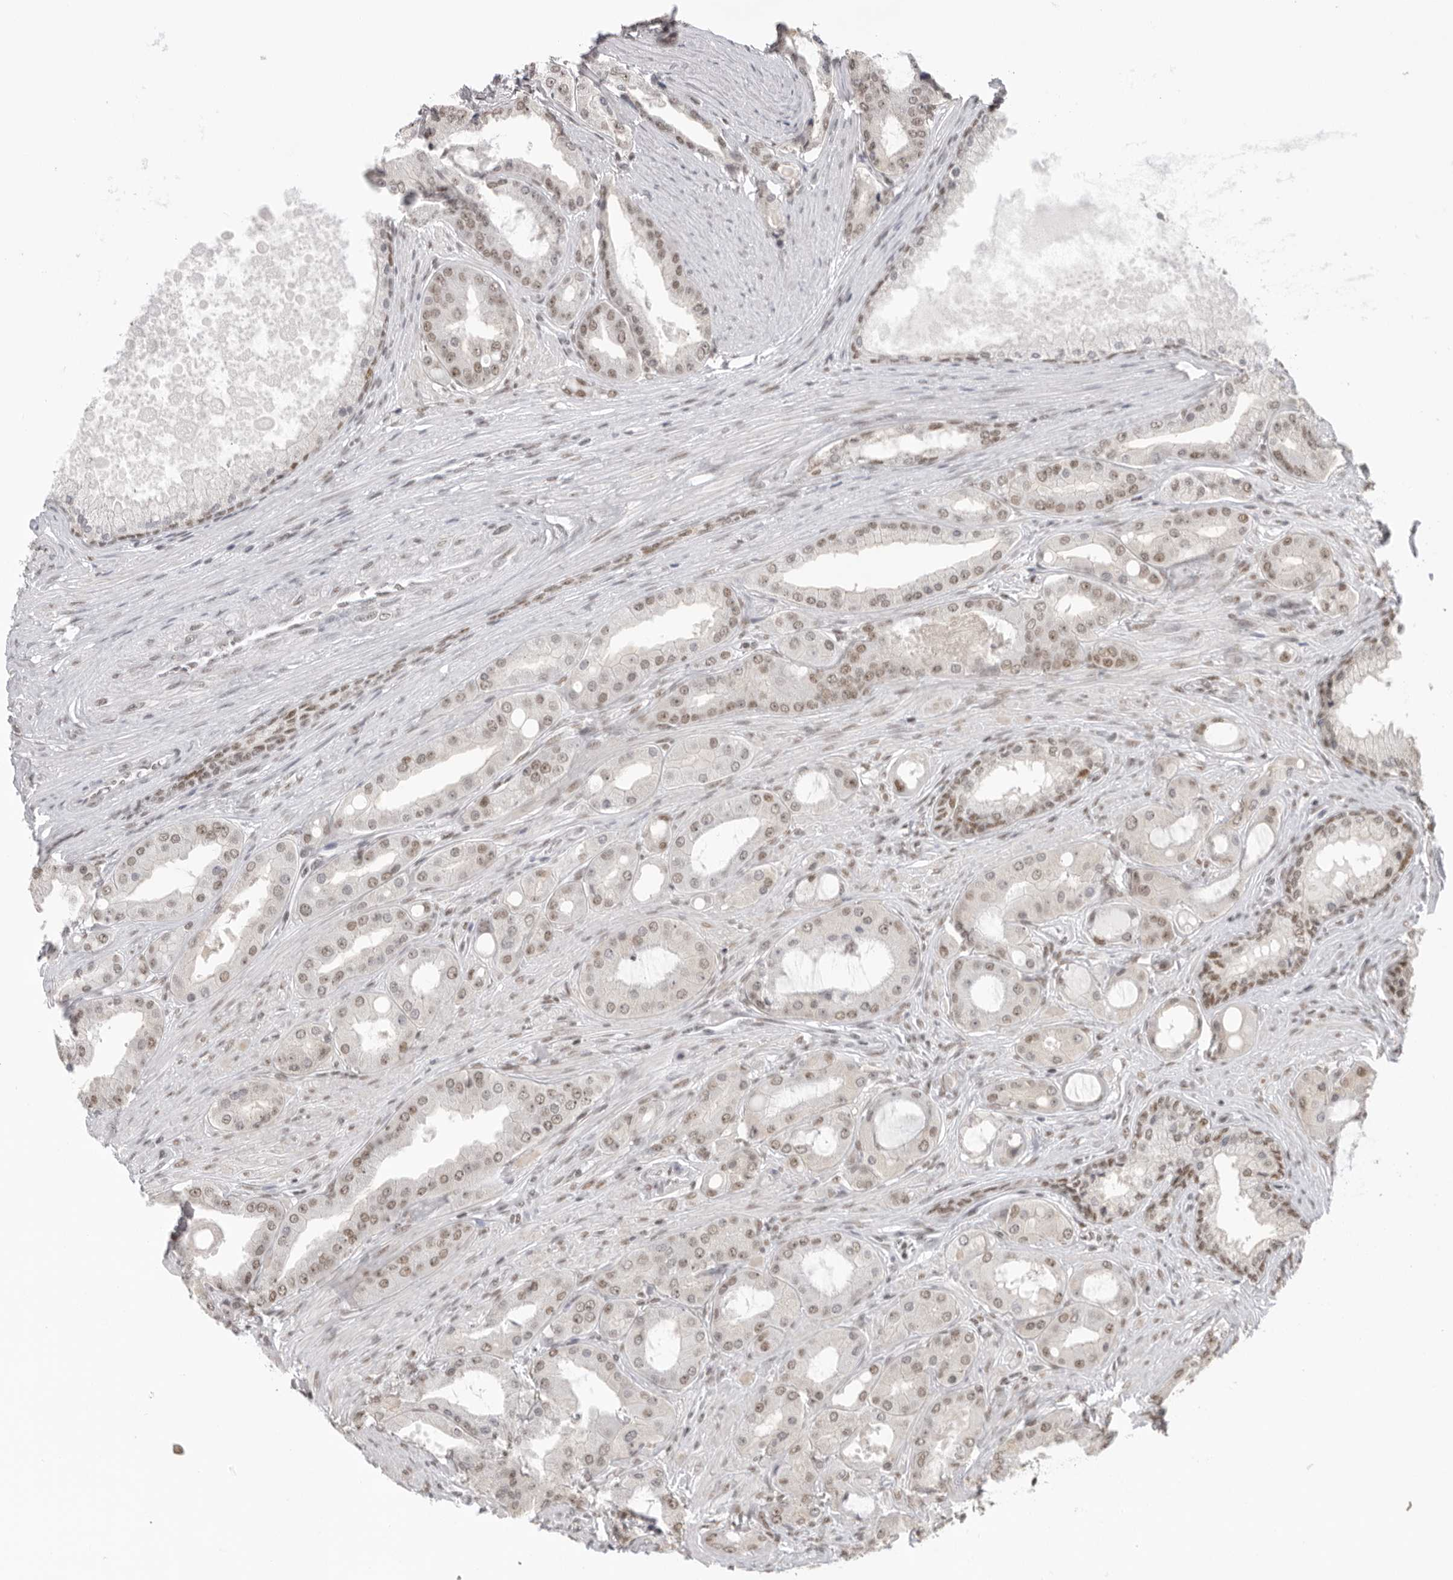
{"staining": {"intensity": "moderate", "quantity": "25%-75%", "location": "nuclear"}, "tissue": "prostate cancer", "cell_type": "Tumor cells", "image_type": "cancer", "snomed": [{"axis": "morphology", "description": "Adenocarcinoma, High grade"}, {"axis": "topography", "description": "Prostate"}], "caption": "Human prostate cancer stained with a brown dye demonstrates moderate nuclear positive staining in about 25%-75% of tumor cells.", "gene": "RPA2", "patient": {"sex": "male", "age": 60}}